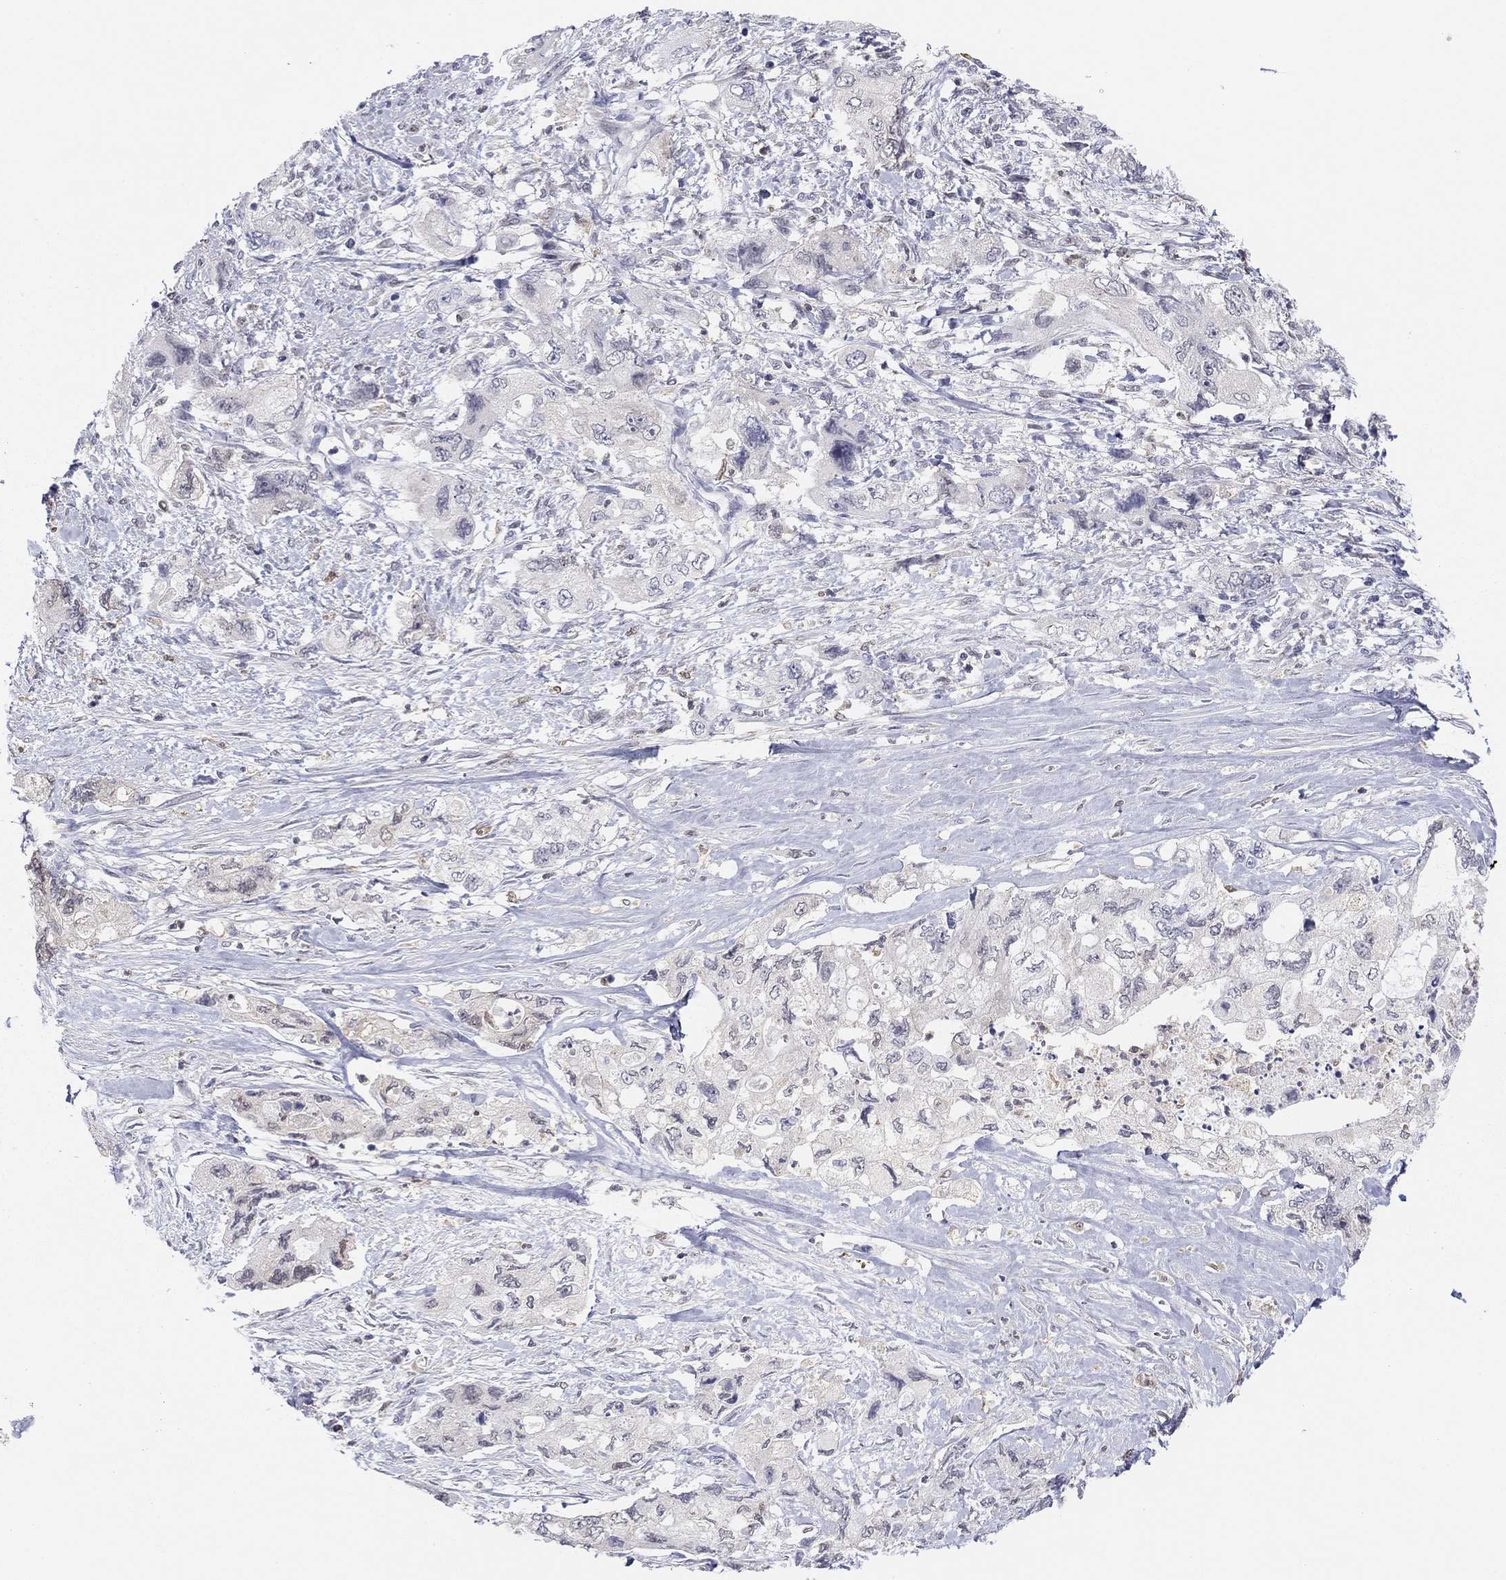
{"staining": {"intensity": "negative", "quantity": "none", "location": "none"}, "tissue": "pancreatic cancer", "cell_type": "Tumor cells", "image_type": "cancer", "snomed": [{"axis": "morphology", "description": "Adenocarcinoma, NOS"}, {"axis": "topography", "description": "Pancreas"}], "caption": "Human pancreatic adenocarcinoma stained for a protein using immunohistochemistry displays no positivity in tumor cells.", "gene": "PDXK", "patient": {"sex": "female", "age": 73}}